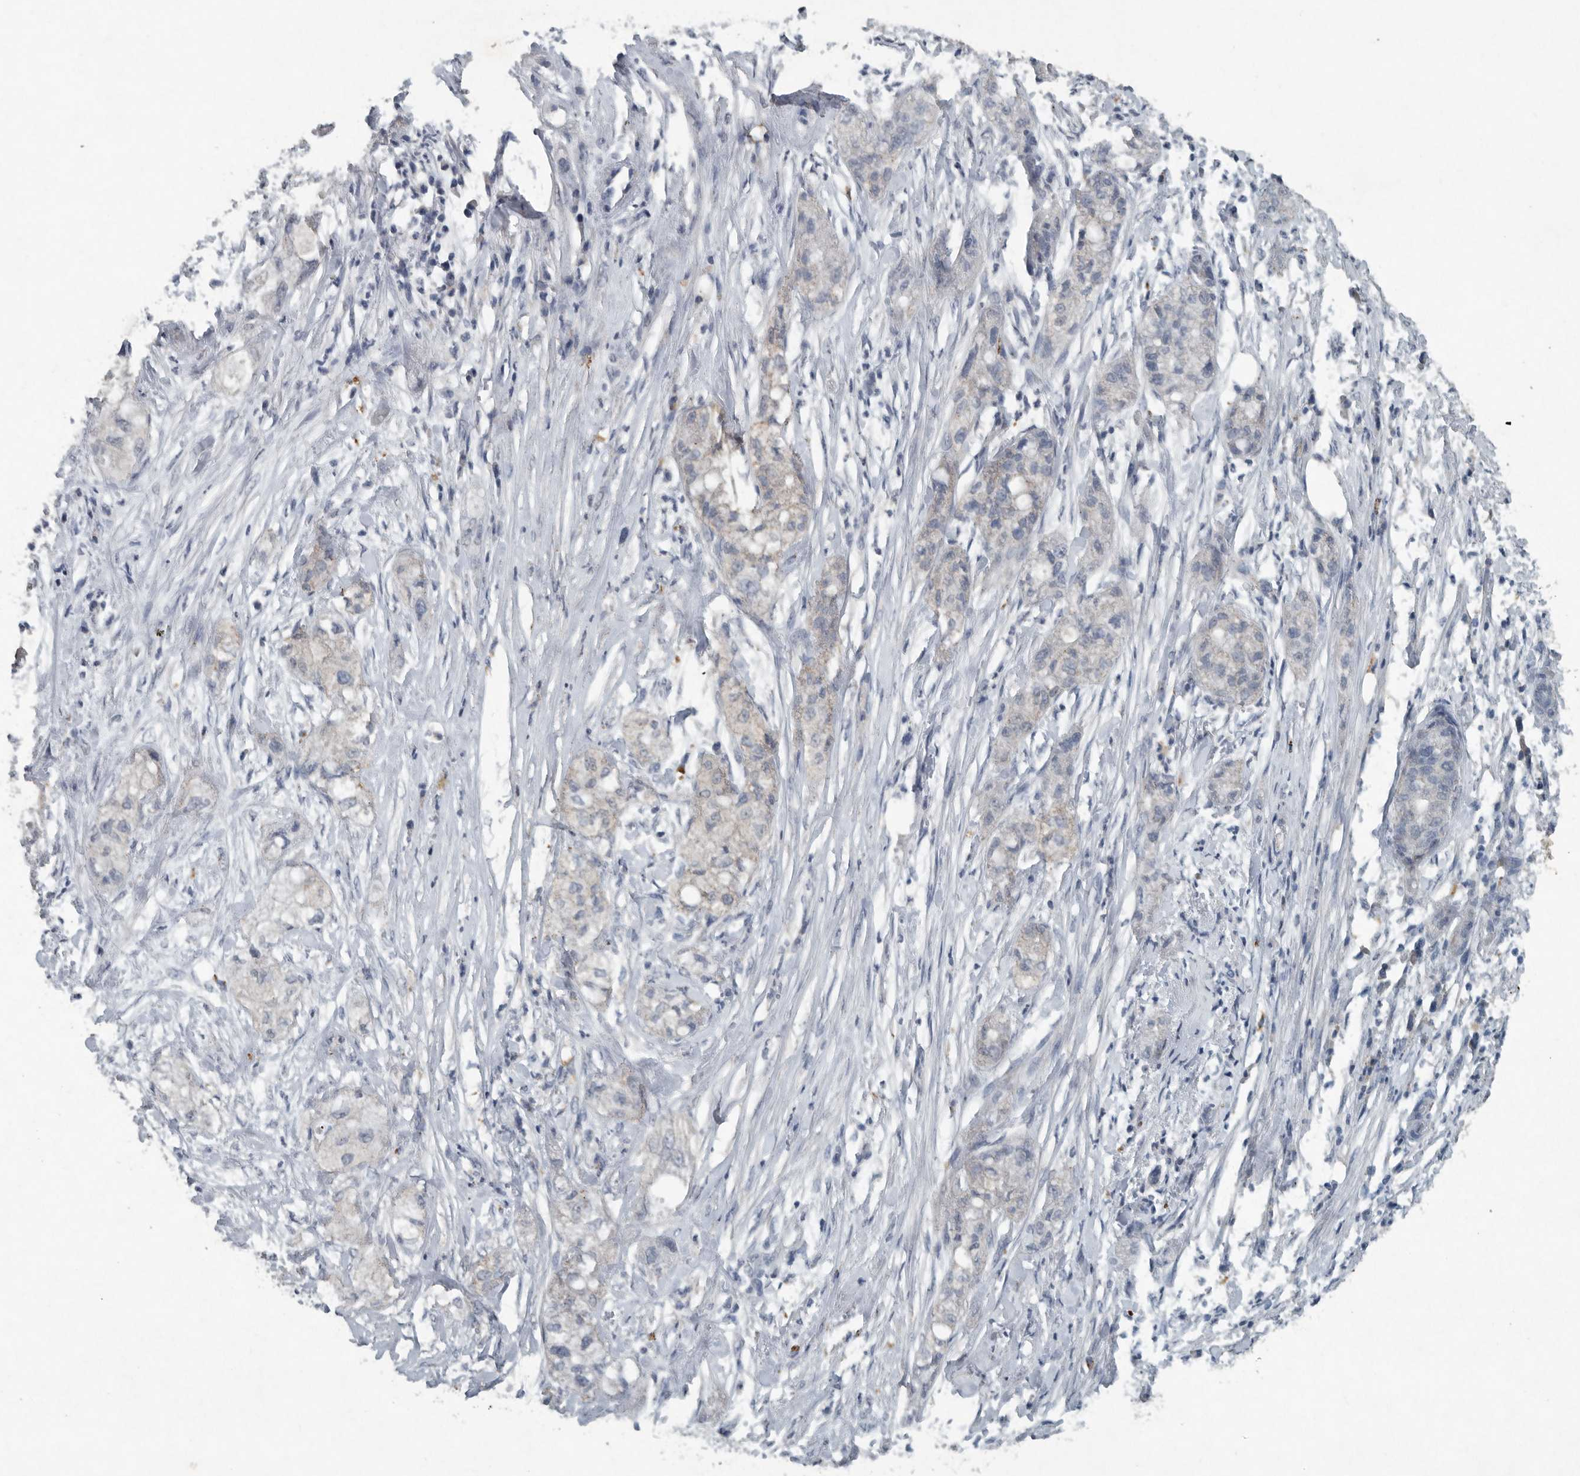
{"staining": {"intensity": "weak", "quantity": "<25%", "location": "cytoplasmic/membranous"}, "tissue": "pancreatic cancer", "cell_type": "Tumor cells", "image_type": "cancer", "snomed": [{"axis": "morphology", "description": "Adenocarcinoma, NOS"}, {"axis": "topography", "description": "Pancreas"}], "caption": "Immunohistochemistry (IHC) micrograph of human adenocarcinoma (pancreatic) stained for a protein (brown), which shows no staining in tumor cells.", "gene": "IL20", "patient": {"sex": "female", "age": 78}}